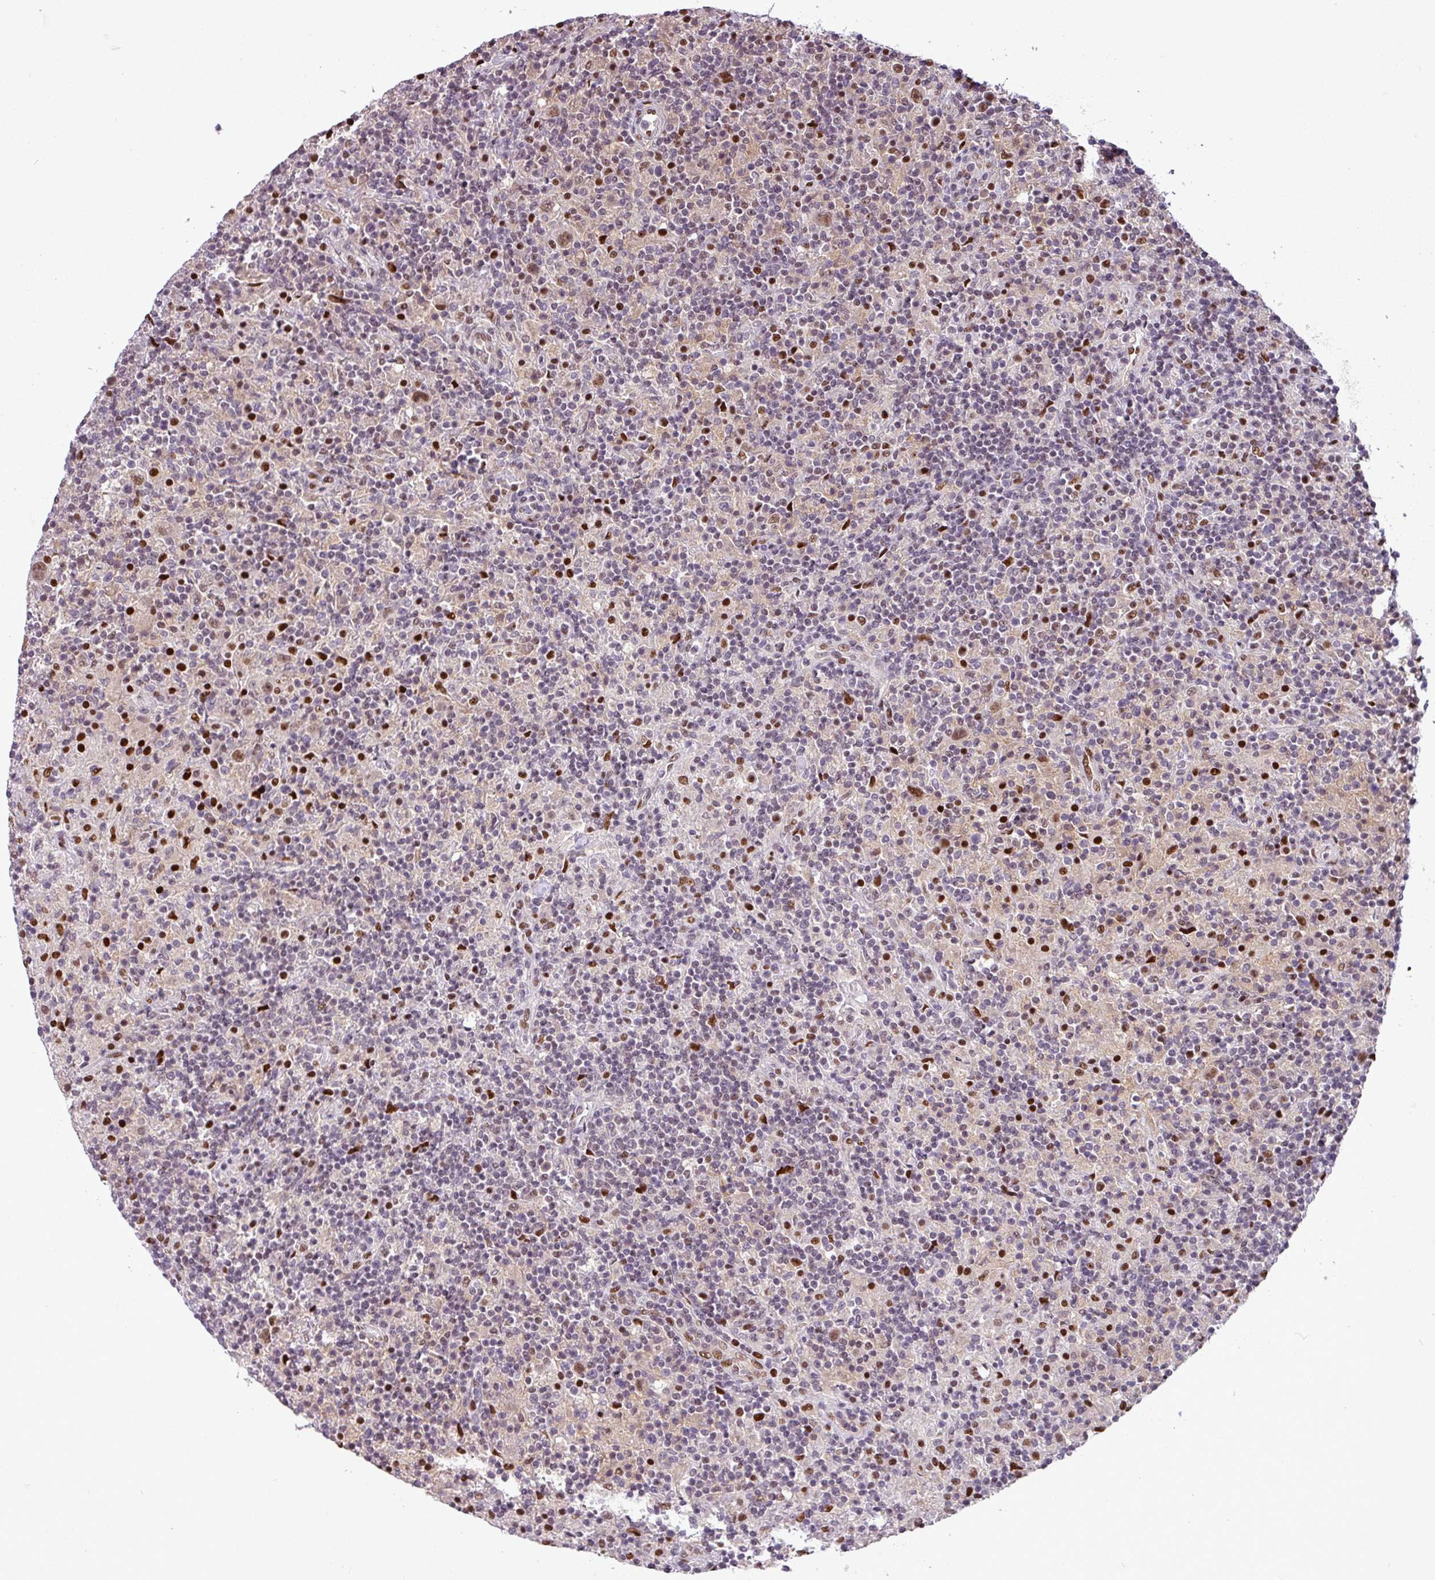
{"staining": {"intensity": "moderate", "quantity": ">75%", "location": "nuclear"}, "tissue": "lymphoma", "cell_type": "Tumor cells", "image_type": "cancer", "snomed": [{"axis": "morphology", "description": "Hodgkin's disease, NOS"}, {"axis": "topography", "description": "Lymph node"}], "caption": "IHC histopathology image of neoplastic tissue: human lymphoma stained using immunohistochemistry reveals medium levels of moderate protein expression localized specifically in the nuclear of tumor cells, appearing as a nuclear brown color.", "gene": "IRF2BPL", "patient": {"sex": "male", "age": 70}}